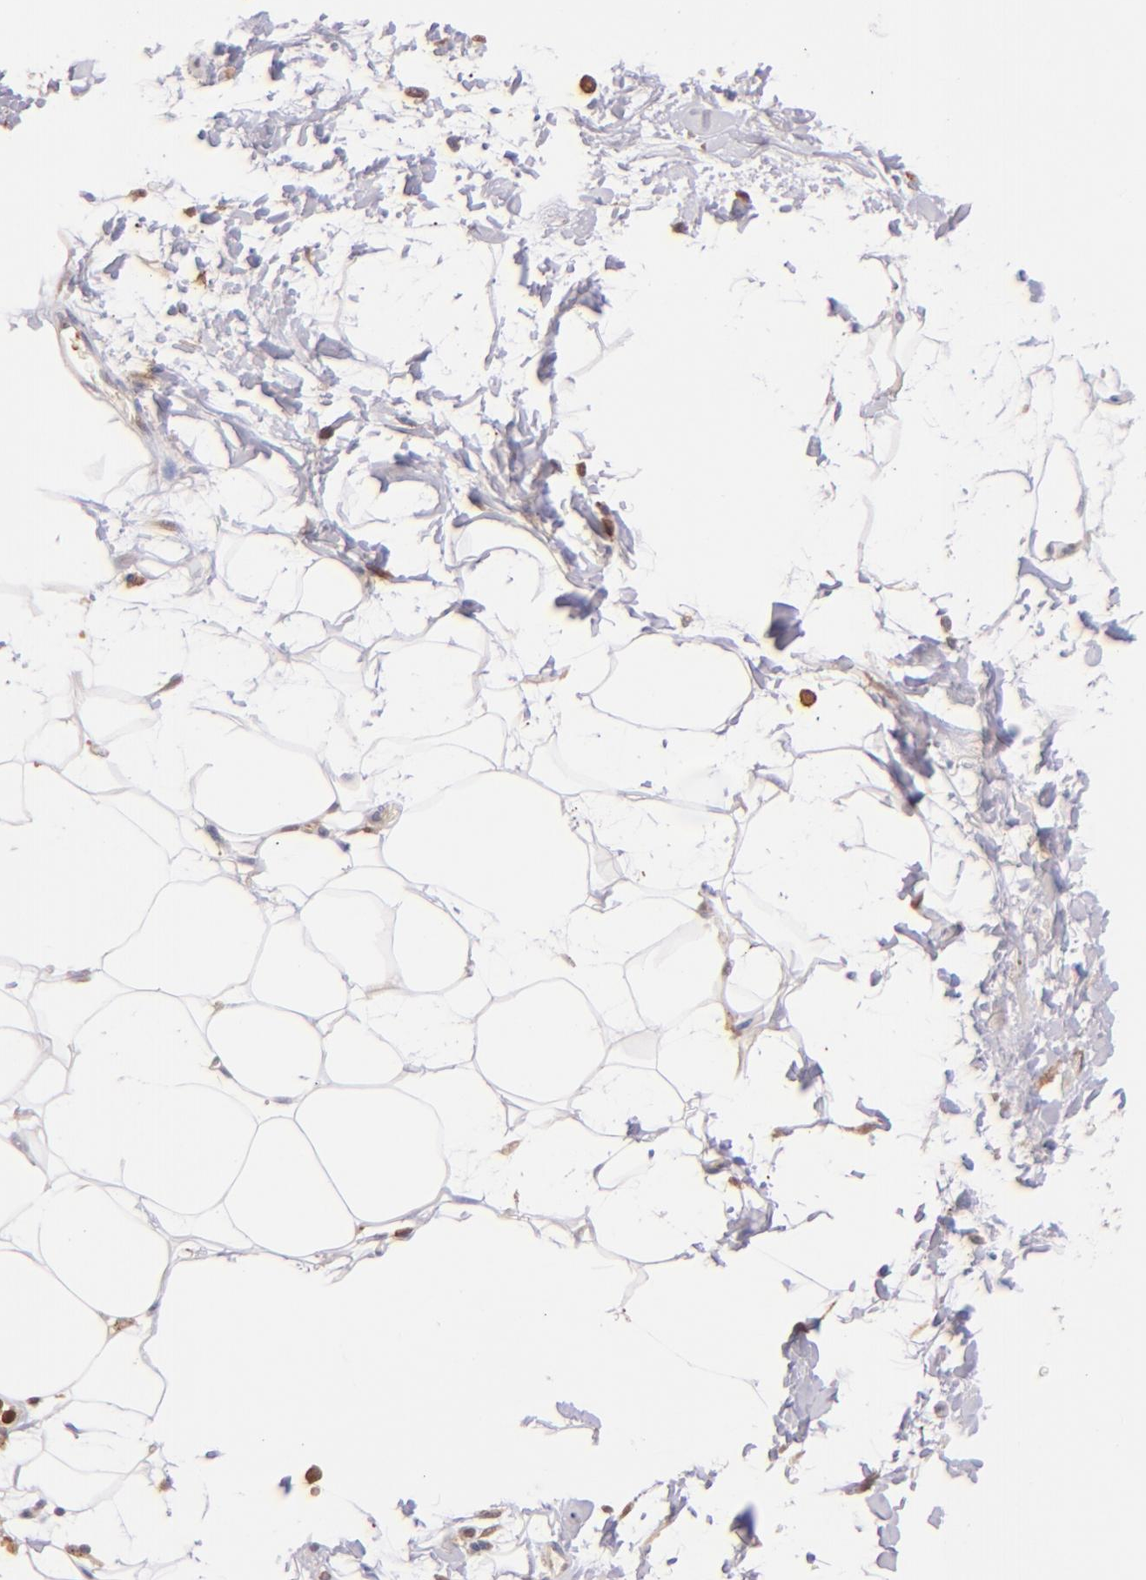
{"staining": {"intensity": "weak", "quantity": "<25%", "location": "cytoplasmic/membranous"}, "tissue": "adipose tissue", "cell_type": "Adipocytes", "image_type": "normal", "snomed": [{"axis": "morphology", "description": "Normal tissue, NOS"}, {"axis": "topography", "description": "Soft tissue"}], "caption": "Human adipose tissue stained for a protein using immunohistochemistry (IHC) reveals no staining in adipocytes.", "gene": "BTK", "patient": {"sex": "male", "age": 72}}